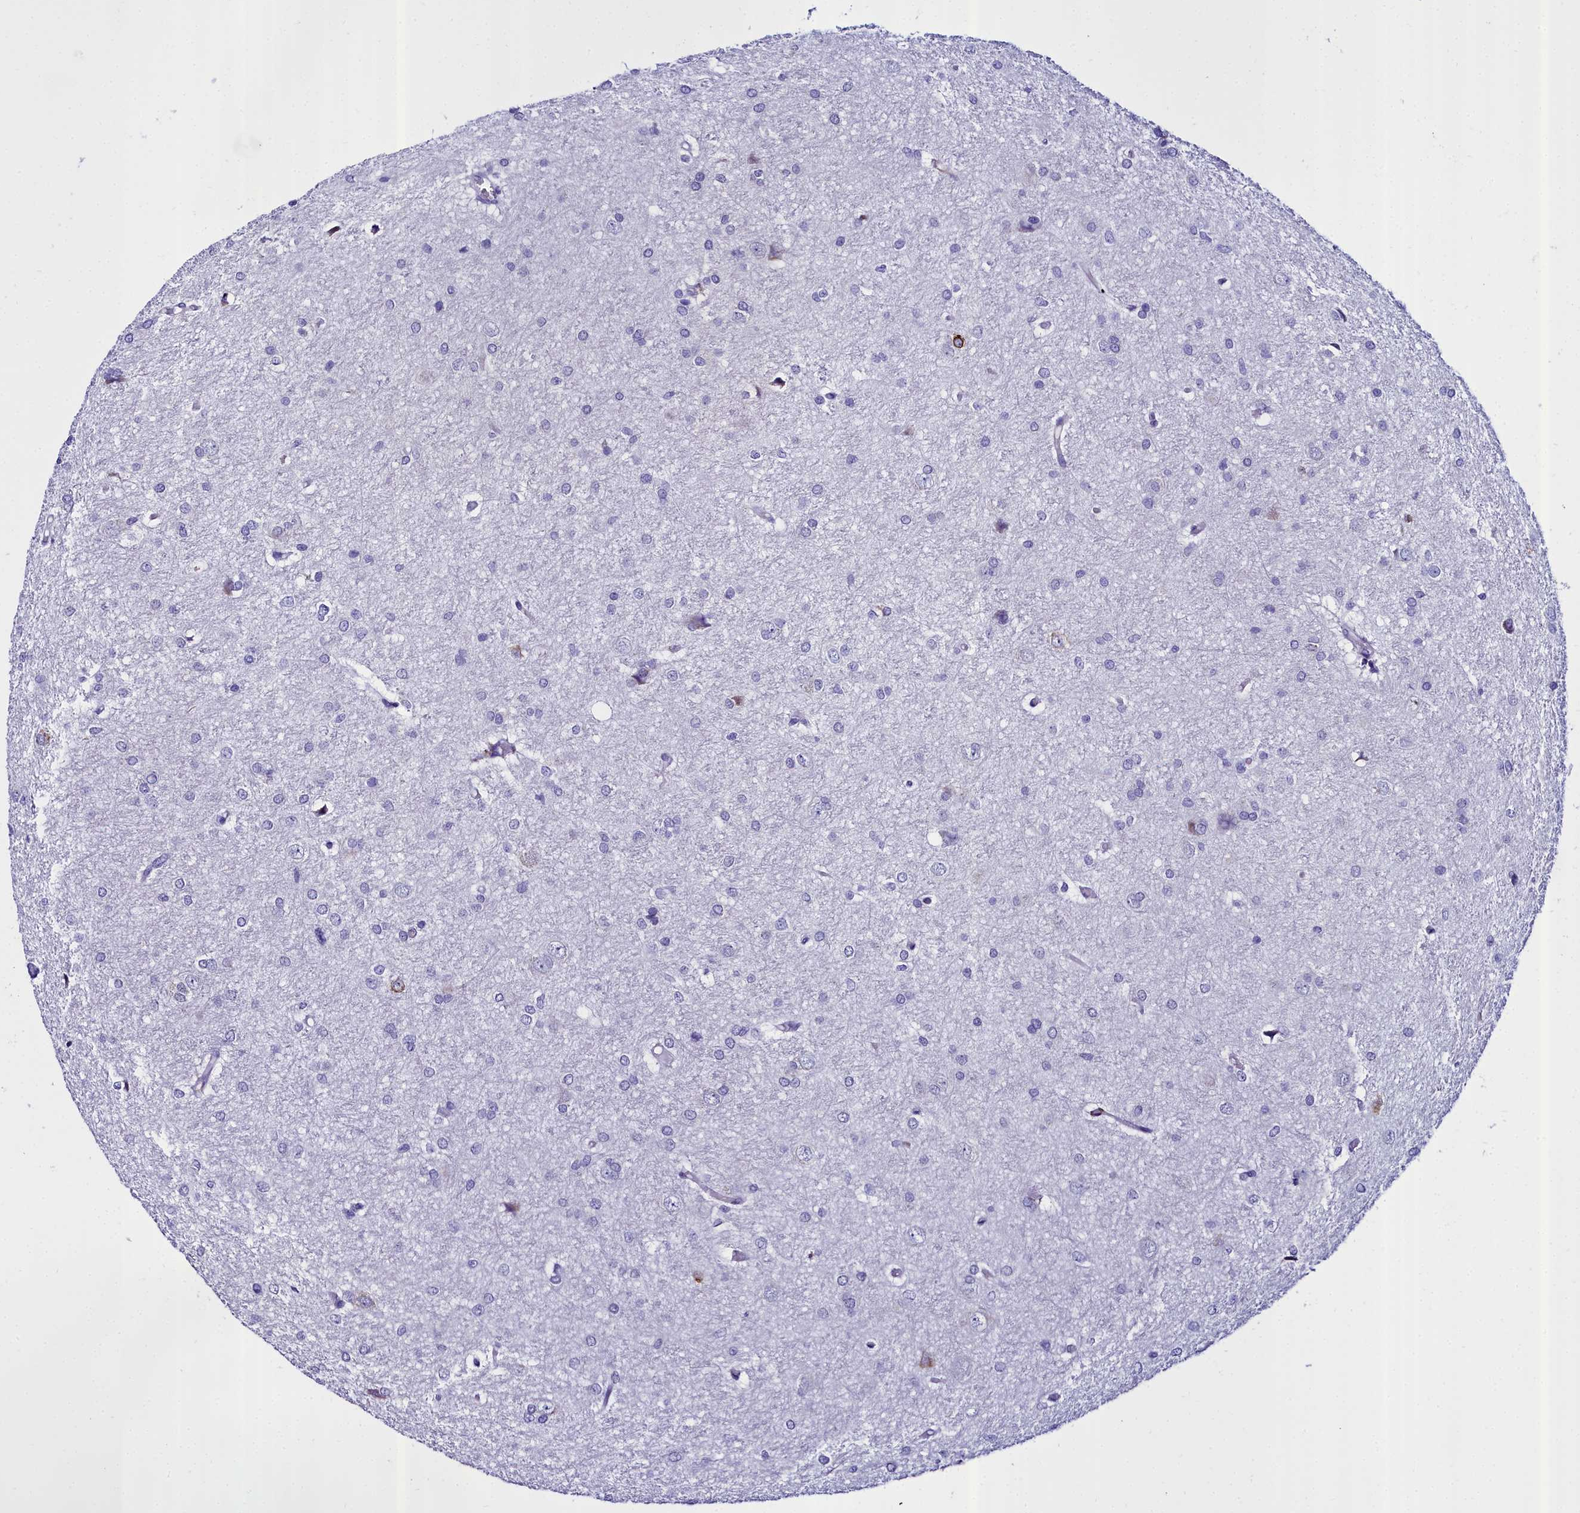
{"staining": {"intensity": "negative", "quantity": "none", "location": "none"}, "tissue": "glioma", "cell_type": "Tumor cells", "image_type": "cancer", "snomed": [{"axis": "morphology", "description": "Glioma, malignant, High grade"}, {"axis": "topography", "description": "Brain"}], "caption": "Glioma stained for a protein using IHC exhibits no positivity tumor cells.", "gene": "TXNDC5", "patient": {"sex": "female", "age": 50}}